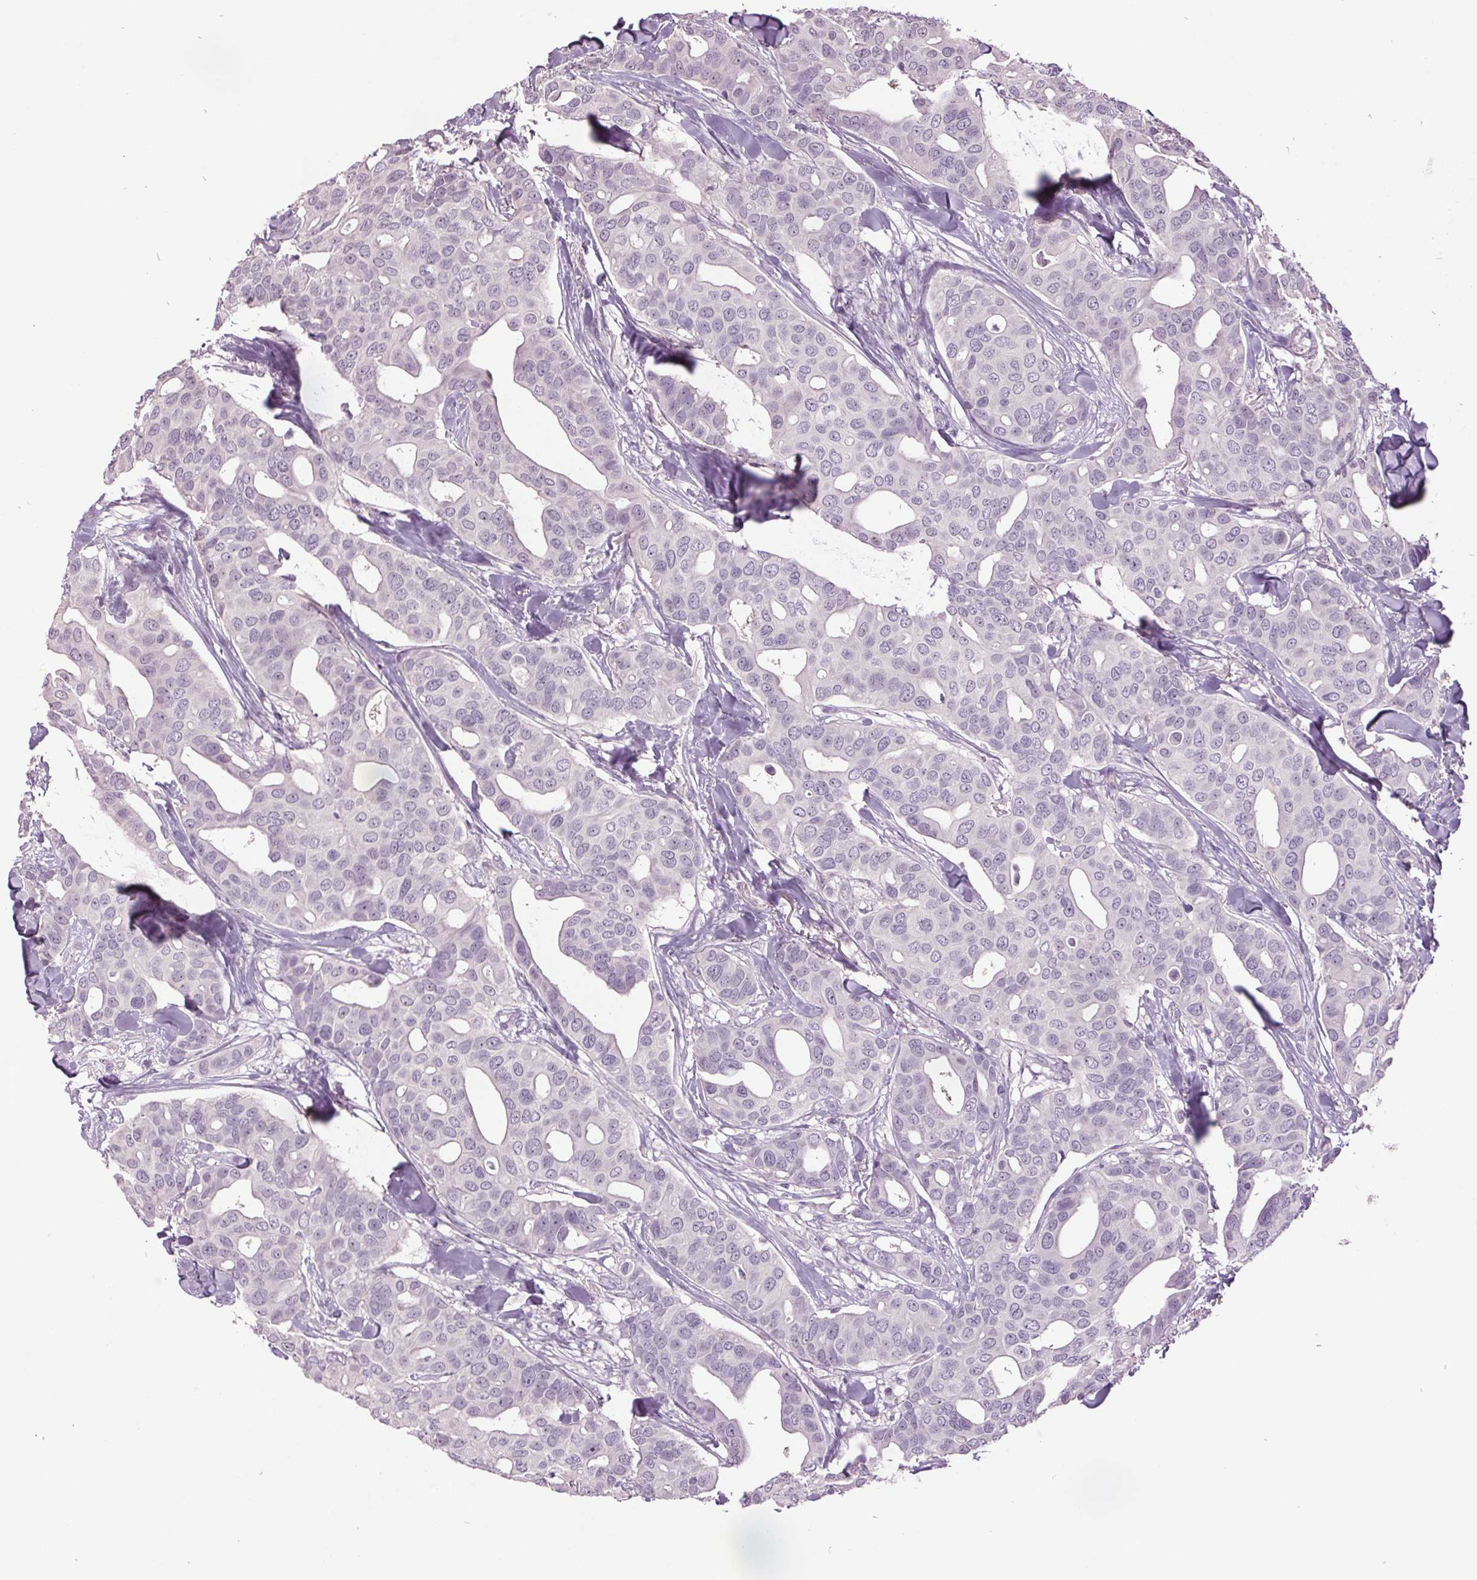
{"staining": {"intensity": "negative", "quantity": "none", "location": "none"}, "tissue": "breast cancer", "cell_type": "Tumor cells", "image_type": "cancer", "snomed": [{"axis": "morphology", "description": "Duct carcinoma"}, {"axis": "topography", "description": "Breast"}], "caption": "This is an immunohistochemistry photomicrograph of breast cancer. There is no positivity in tumor cells.", "gene": "C2orf16", "patient": {"sex": "female", "age": 54}}